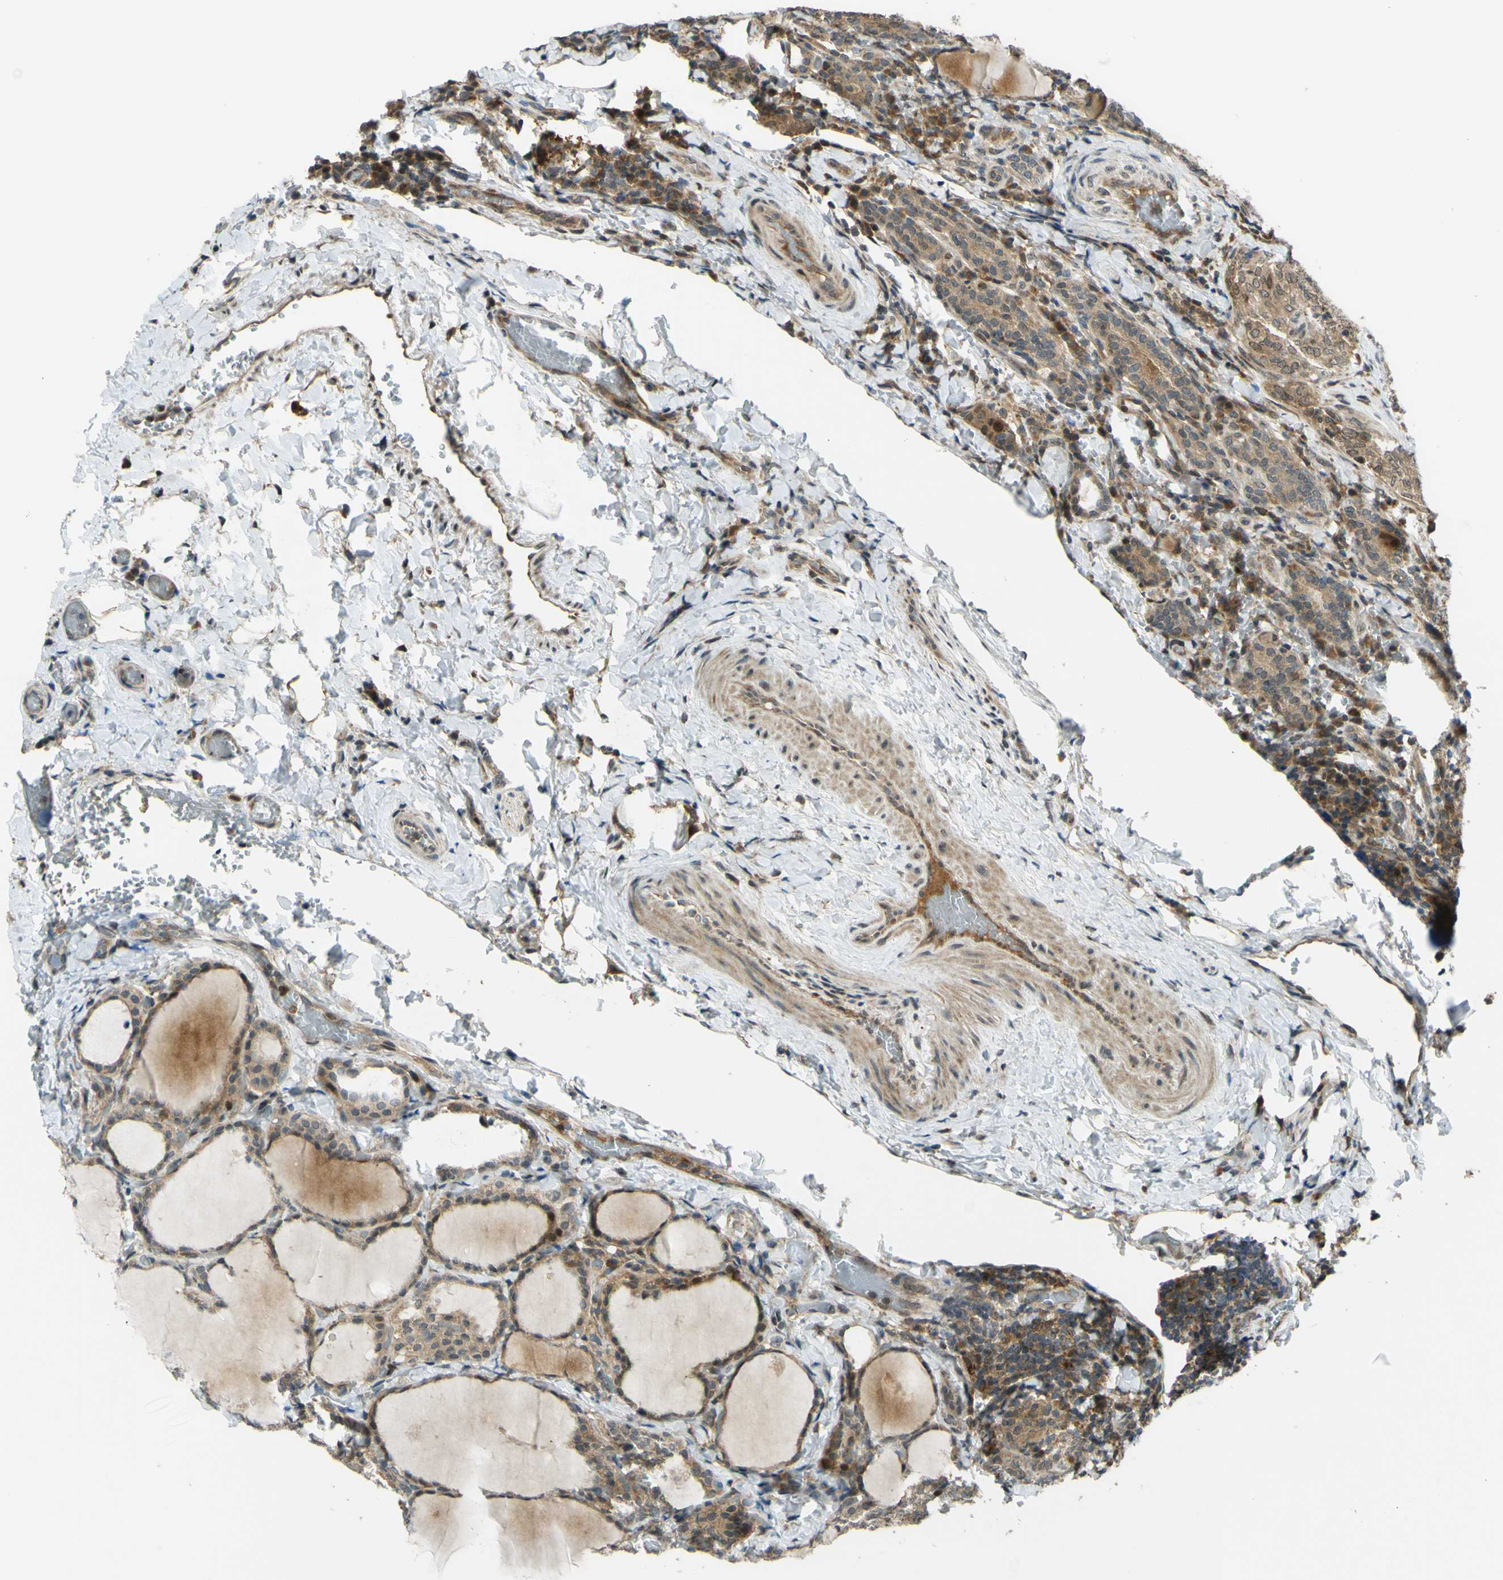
{"staining": {"intensity": "moderate", "quantity": ">75%", "location": "cytoplasmic/membranous"}, "tissue": "thyroid cancer", "cell_type": "Tumor cells", "image_type": "cancer", "snomed": [{"axis": "morphology", "description": "Normal tissue, NOS"}, {"axis": "morphology", "description": "Papillary adenocarcinoma, NOS"}, {"axis": "topography", "description": "Thyroid gland"}], "caption": "Human papillary adenocarcinoma (thyroid) stained with a protein marker demonstrates moderate staining in tumor cells.", "gene": "ABCC8", "patient": {"sex": "female", "age": 30}}